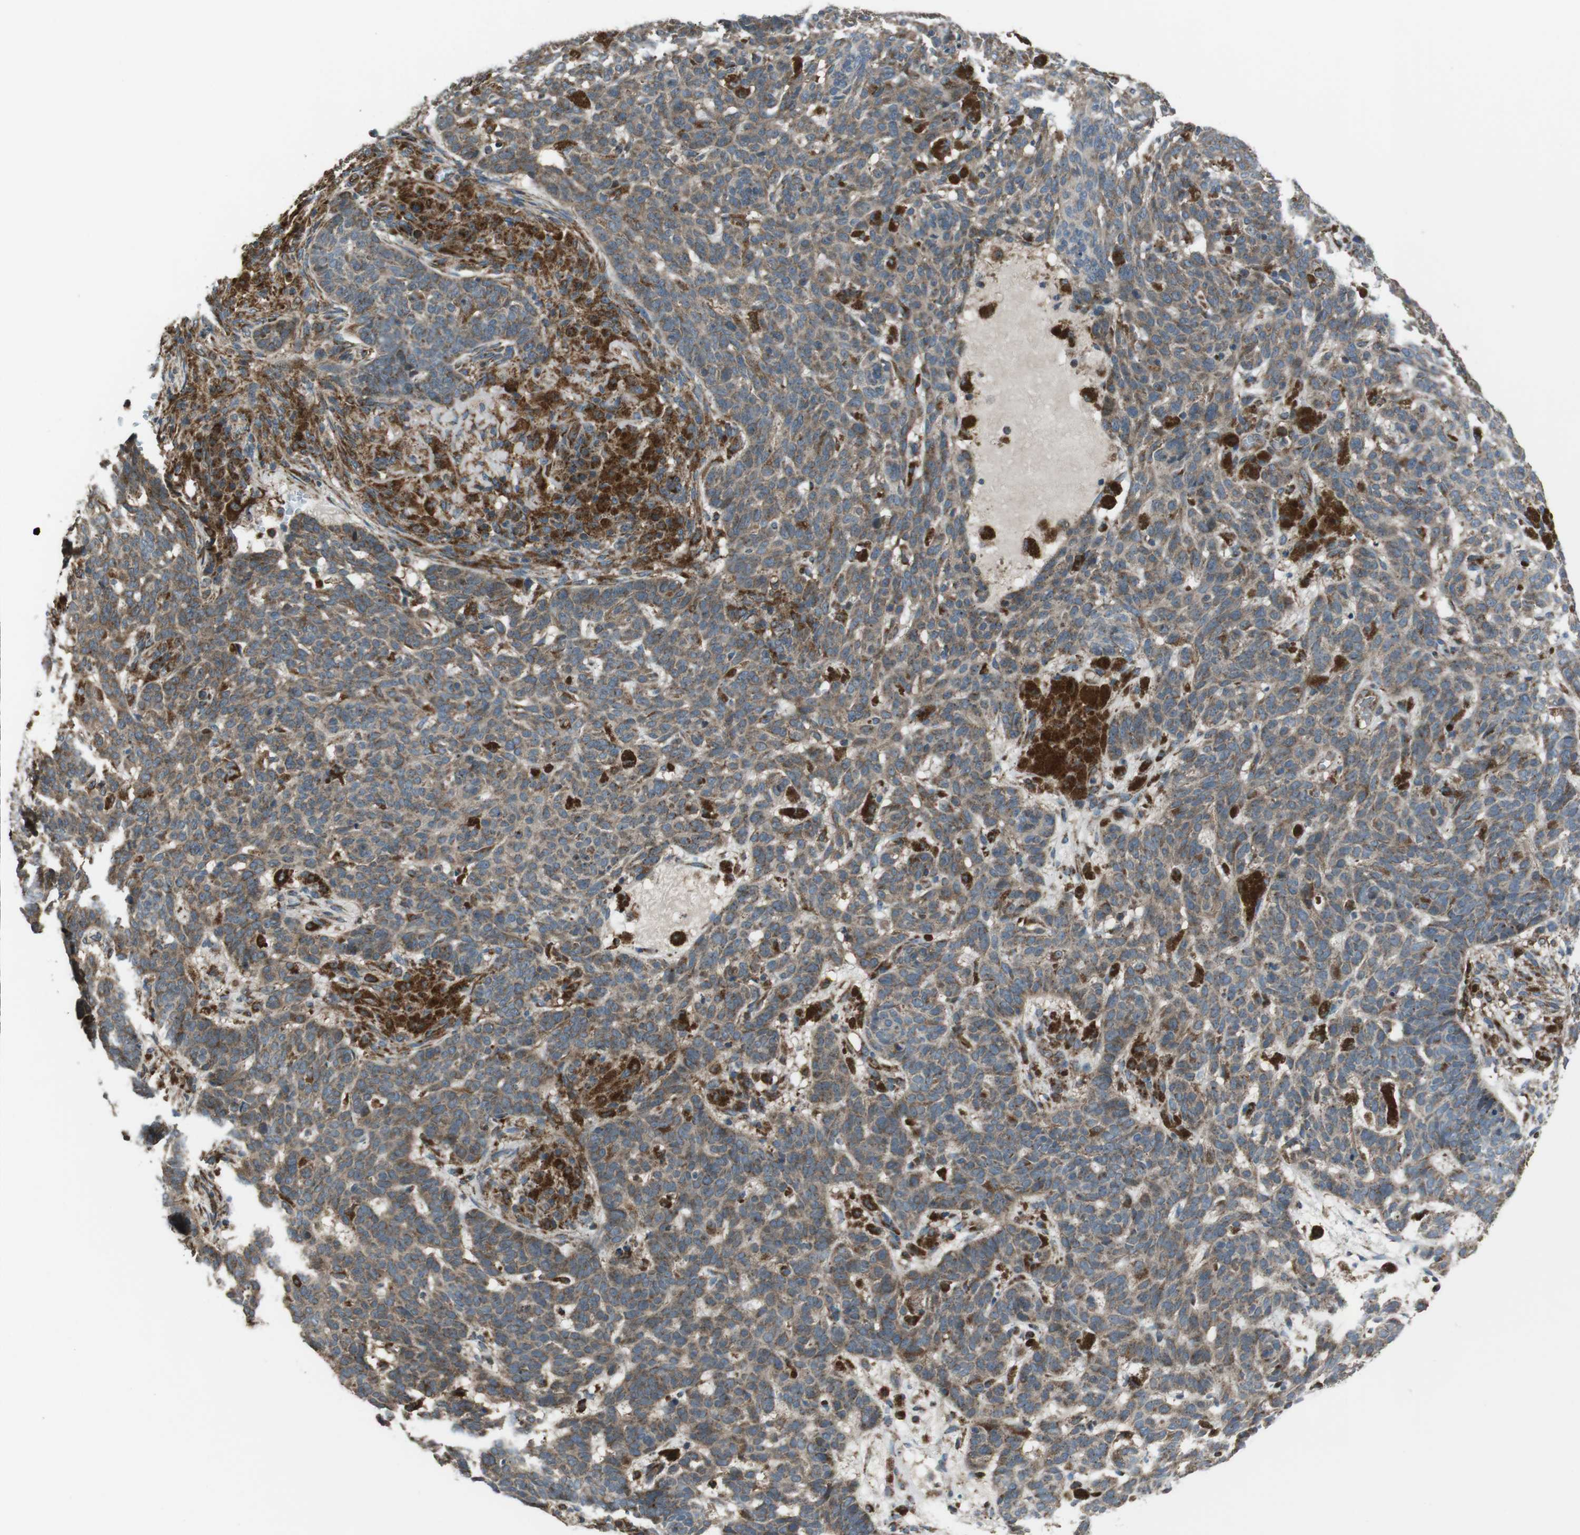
{"staining": {"intensity": "moderate", "quantity": ">75%", "location": "cytoplasmic/membranous"}, "tissue": "skin cancer", "cell_type": "Tumor cells", "image_type": "cancer", "snomed": [{"axis": "morphology", "description": "Basal cell carcinoma"}, {"axis": "topography", "description": "Skin"}], "caption": "Protein staining exhibits moderate cytoplasmic/membranous staining in approximately >75% of tumor cells in basal cell carcinoma (skin). The protein of interest is shown in brown color, while the nuclei are stained blue.", "gene": "GIMAP8", "patient": {"sex": "male", "age": 85}}